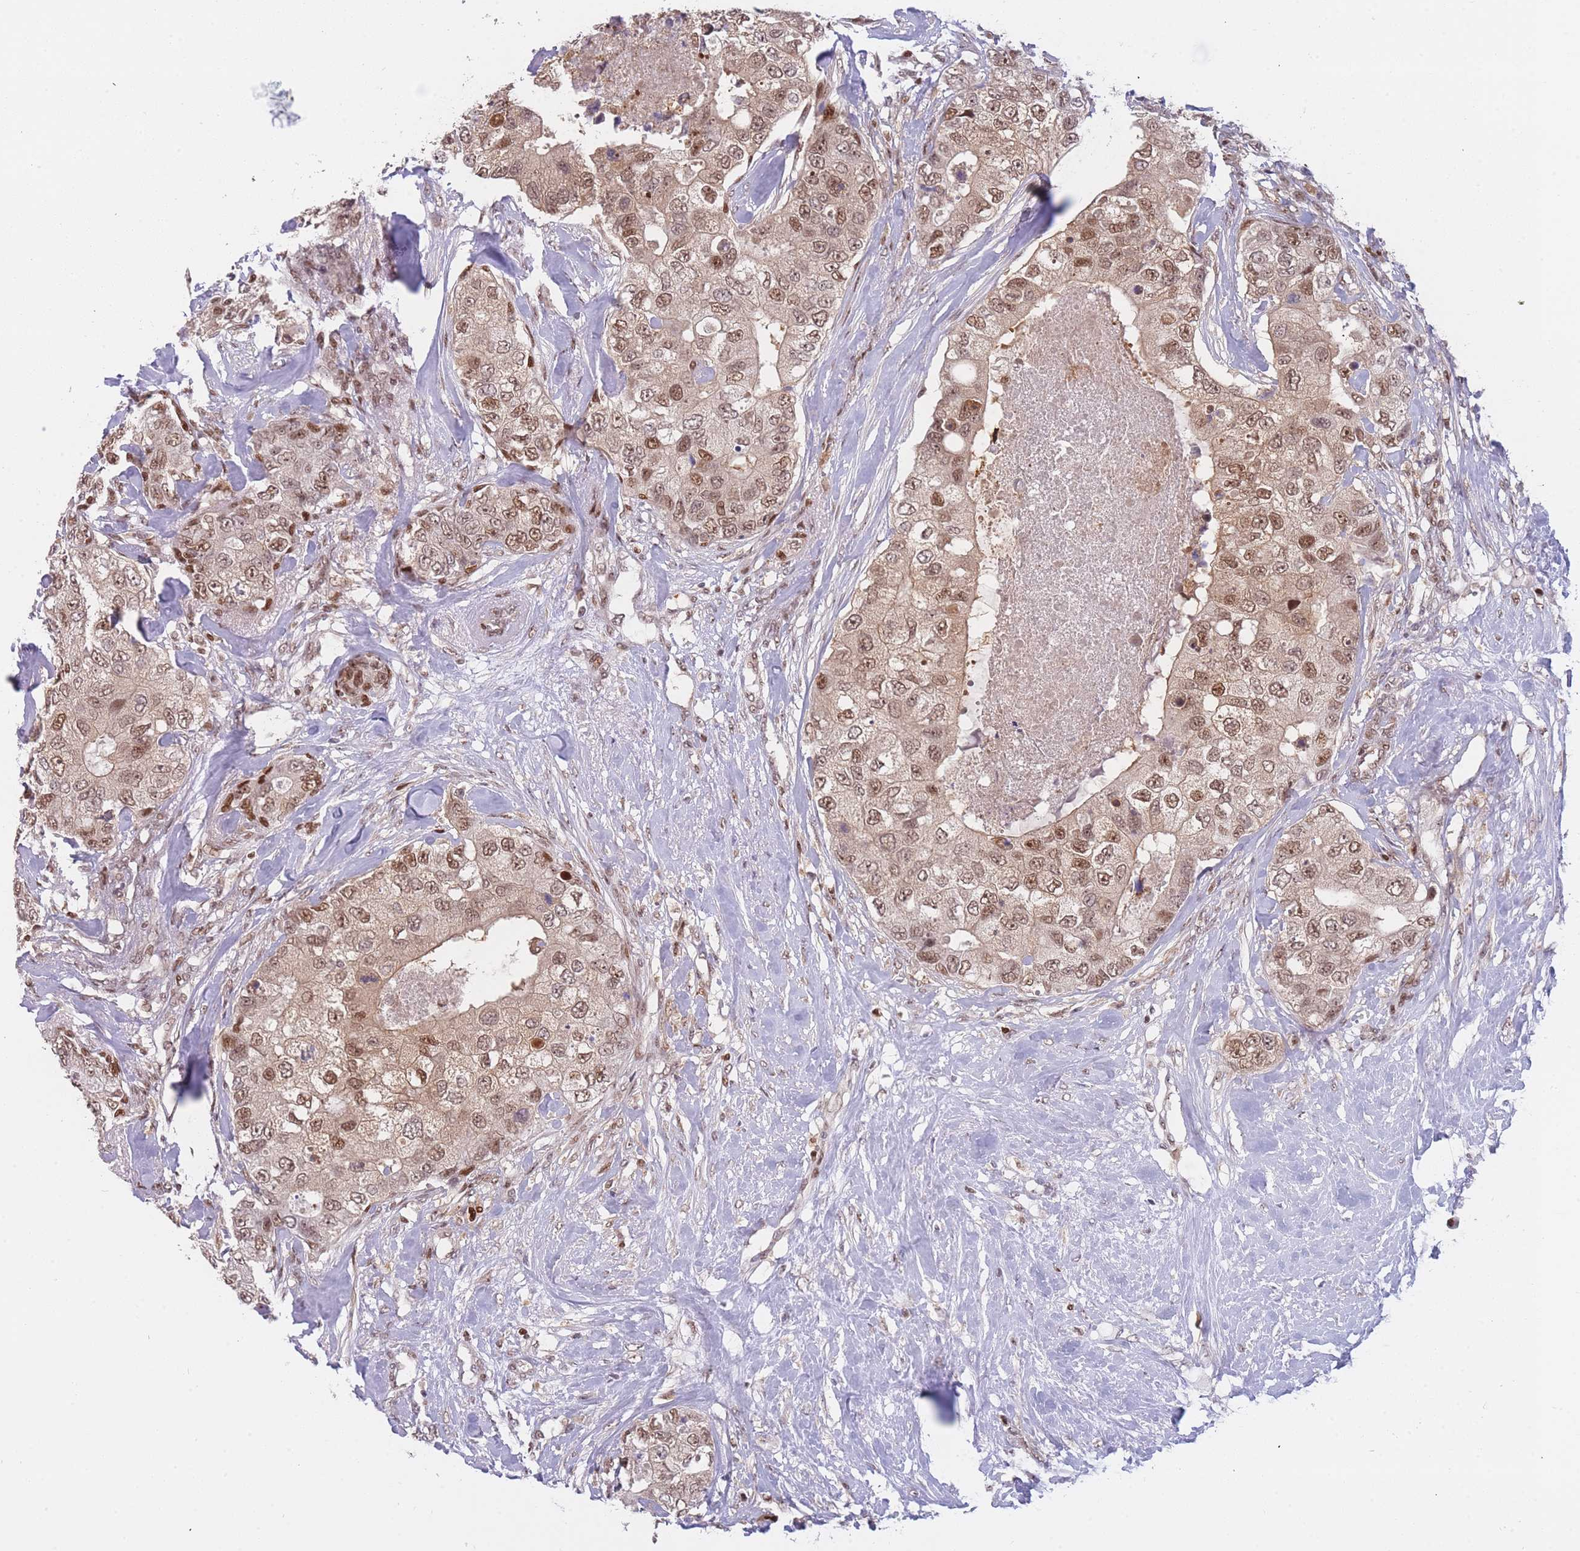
{"staining": {"intensity": "moderate", "quantity": ">75%", "location": "cytoplasmic/membranous,nuclear"}, "tissue": "breast cancer", "cell_type": "Tumor cells", "image_type": "cancer", "snomed": [{"axis": "morphology", "description": "Duct carcinoma"}, {"axis": "topography", "description": "Breast"}], "caption": "Approximately >75% of tumor cells in breast cancer (intraductal carcinoma) exhibit moderate cytoplasmic/membranous and nuclear protein staining as visualized by brown immunohistochemical staining.", "gene": "DEAF1", "patient": {"sex": "female", "age": 62}}